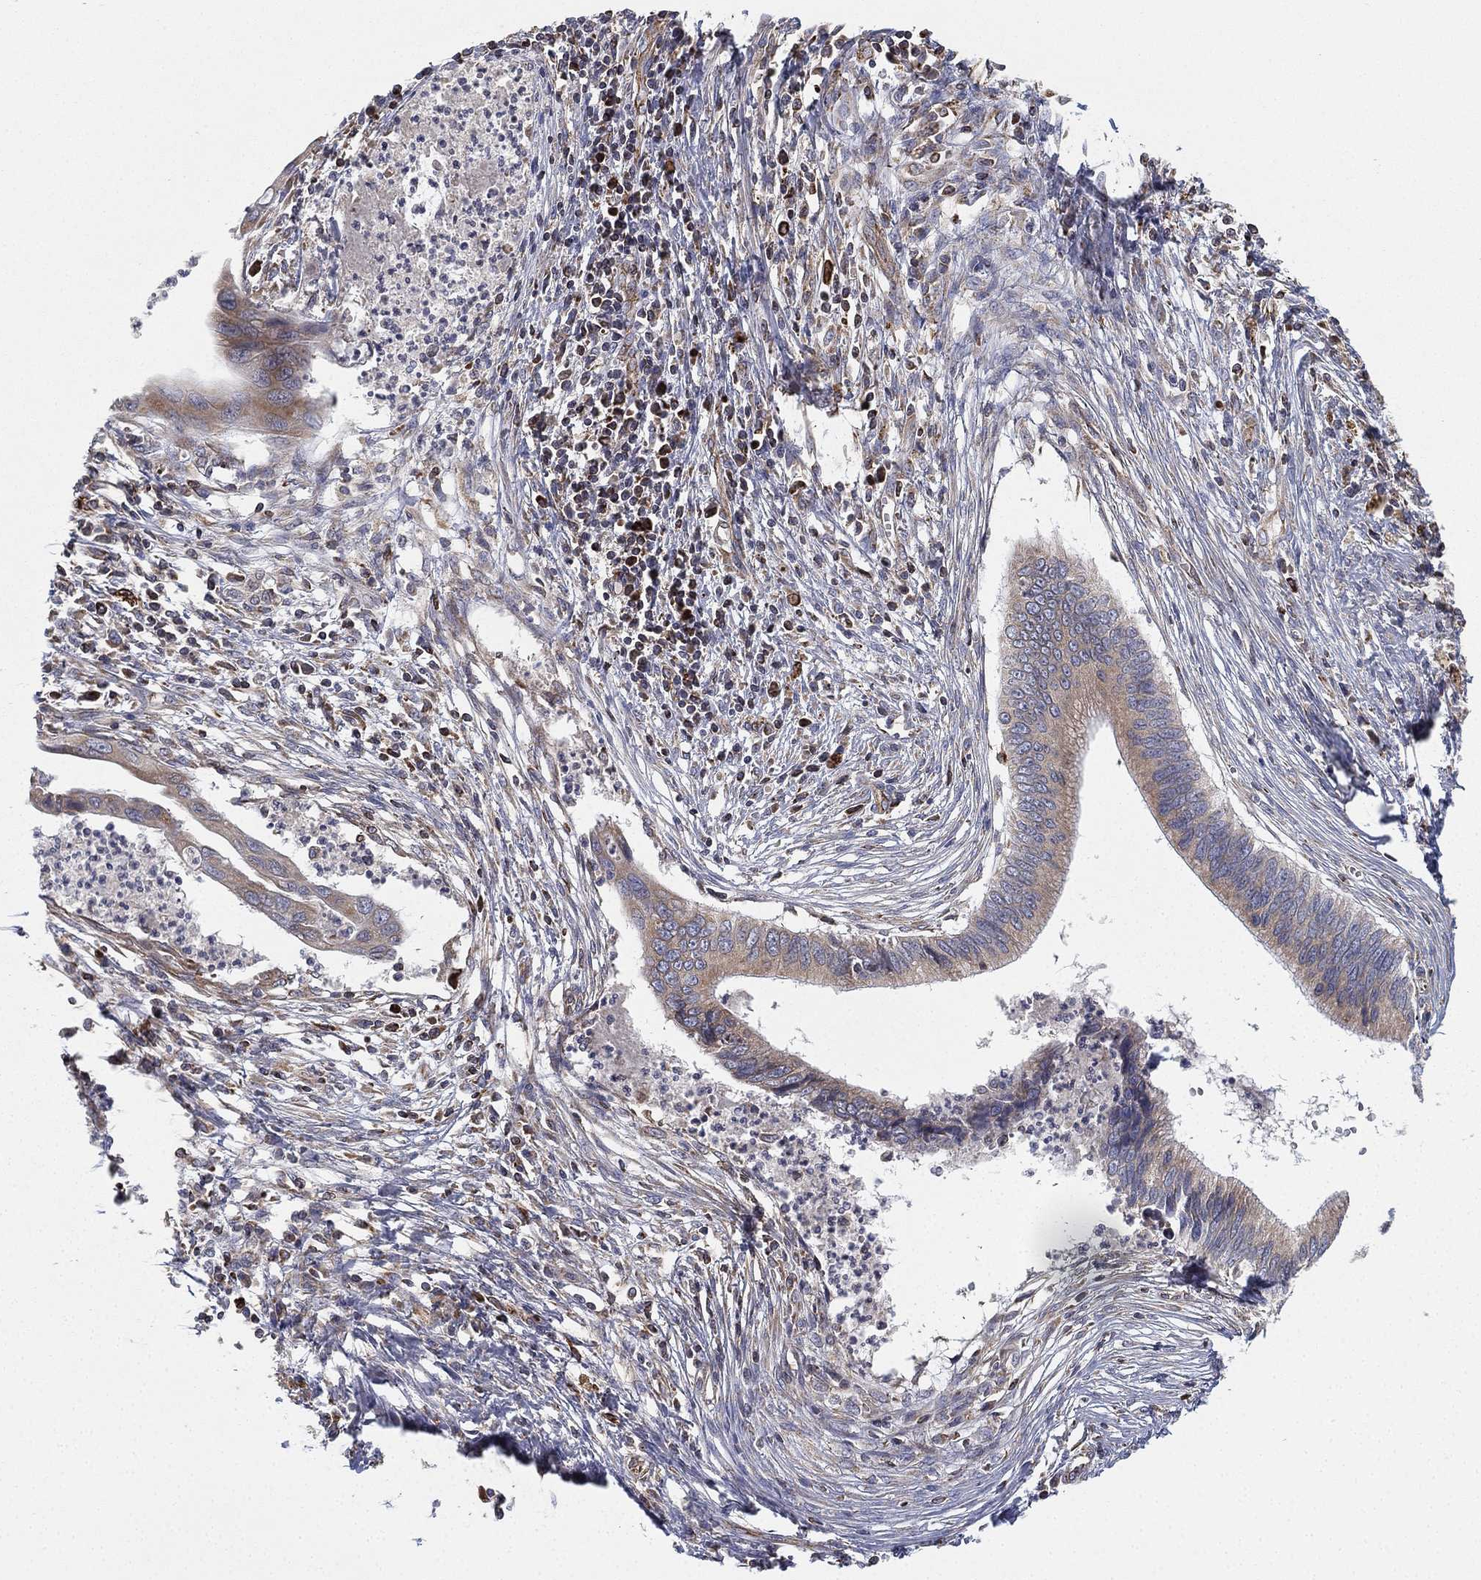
{"staining": {"intensity": "weak", "quantity": "<25%", "location": "cytoplasmic/membranous"}, "tissue": "cervical cancer", "cell_type": "Tumor cells", "image_type": "cancer", "snomed": [{"axis": "morphology", "description": "Adenocarcinoma, NOS"}, {"axis": "topography", "description": "Cervix"}], "caption": "DAB immunohistochemical staining of human cervical cancer exhibits no significant staining in tumor cells.", "gene": "CYB5B", "patient": {"sex": "female", "age": 42}}